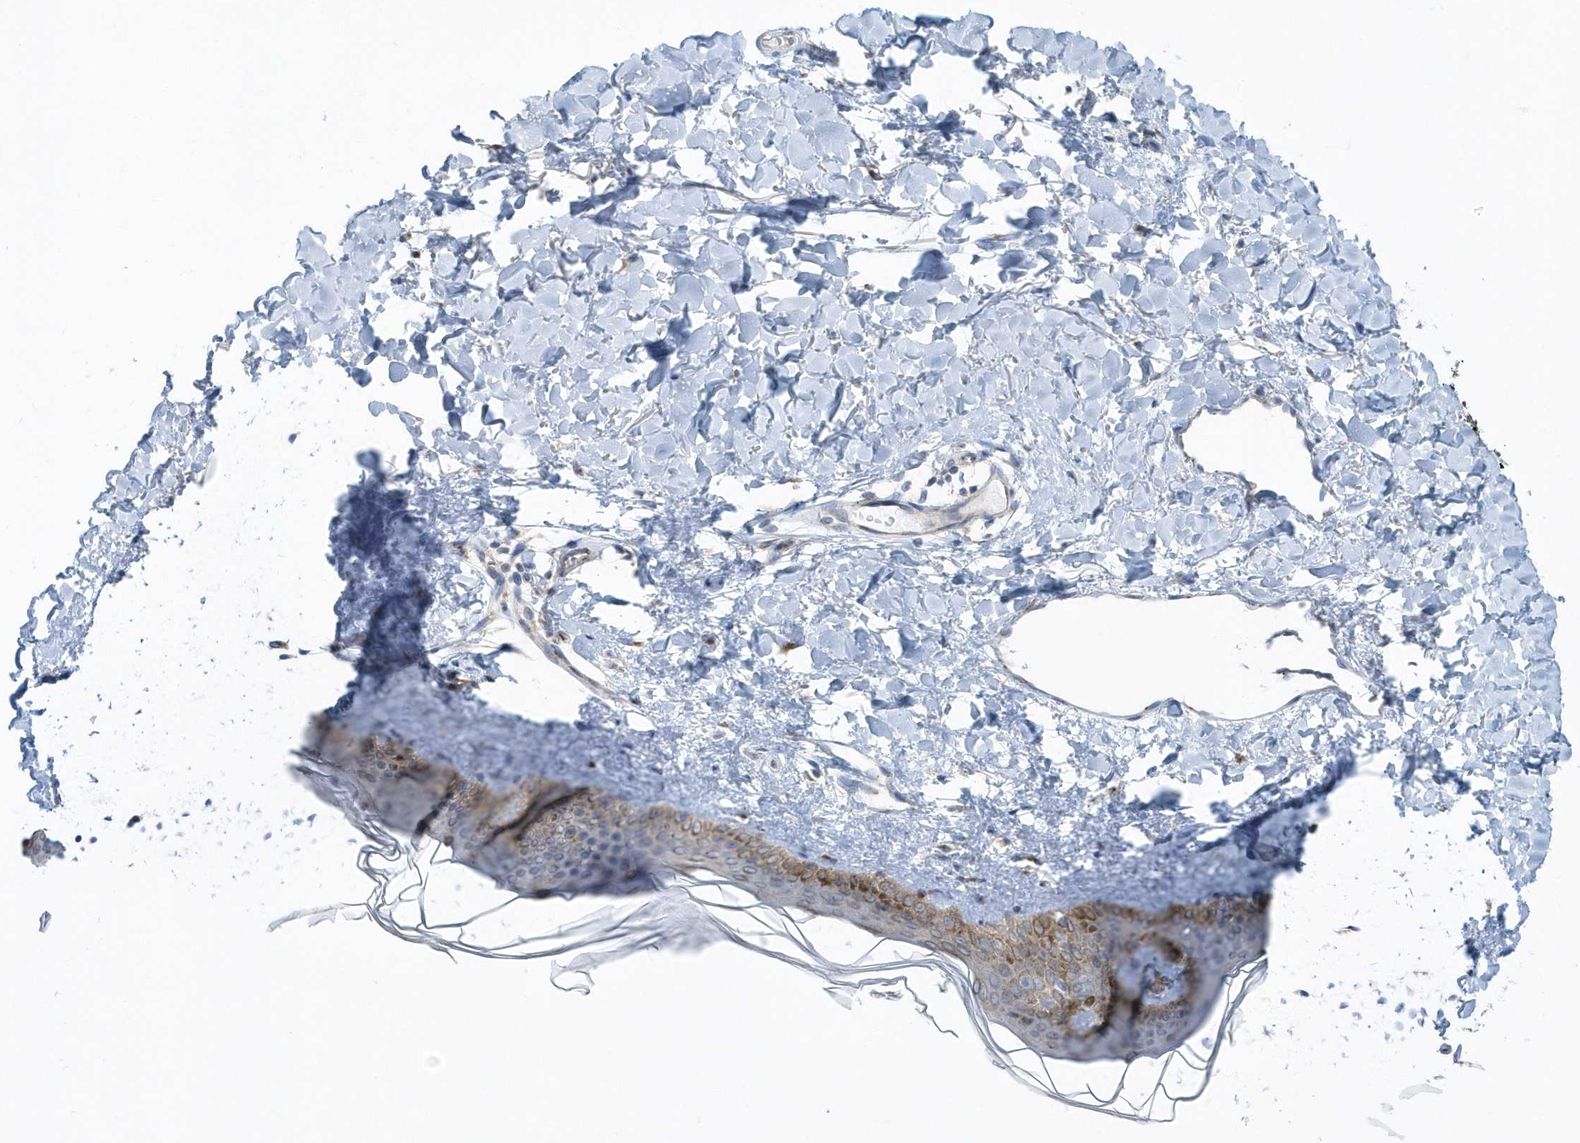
{"staining": {"intensity": "negative", "quantity": "none", "location": "none"}, "tissue": "skin", "cell_type": "Fibroblasts", "image_type": "normal", "snomed": [{"axis": "morphology", "description": "Normal tissue, NOS"}, {"axis": "topography", "description": "Skin"}], "caption": "An image of skin stained for a protein shows no brown staining in fibroblasts. (IHC, brightfield microscopy, high magnification).", "gene": "EIF3C", "patient": {"sex": "female", "age": 58}}